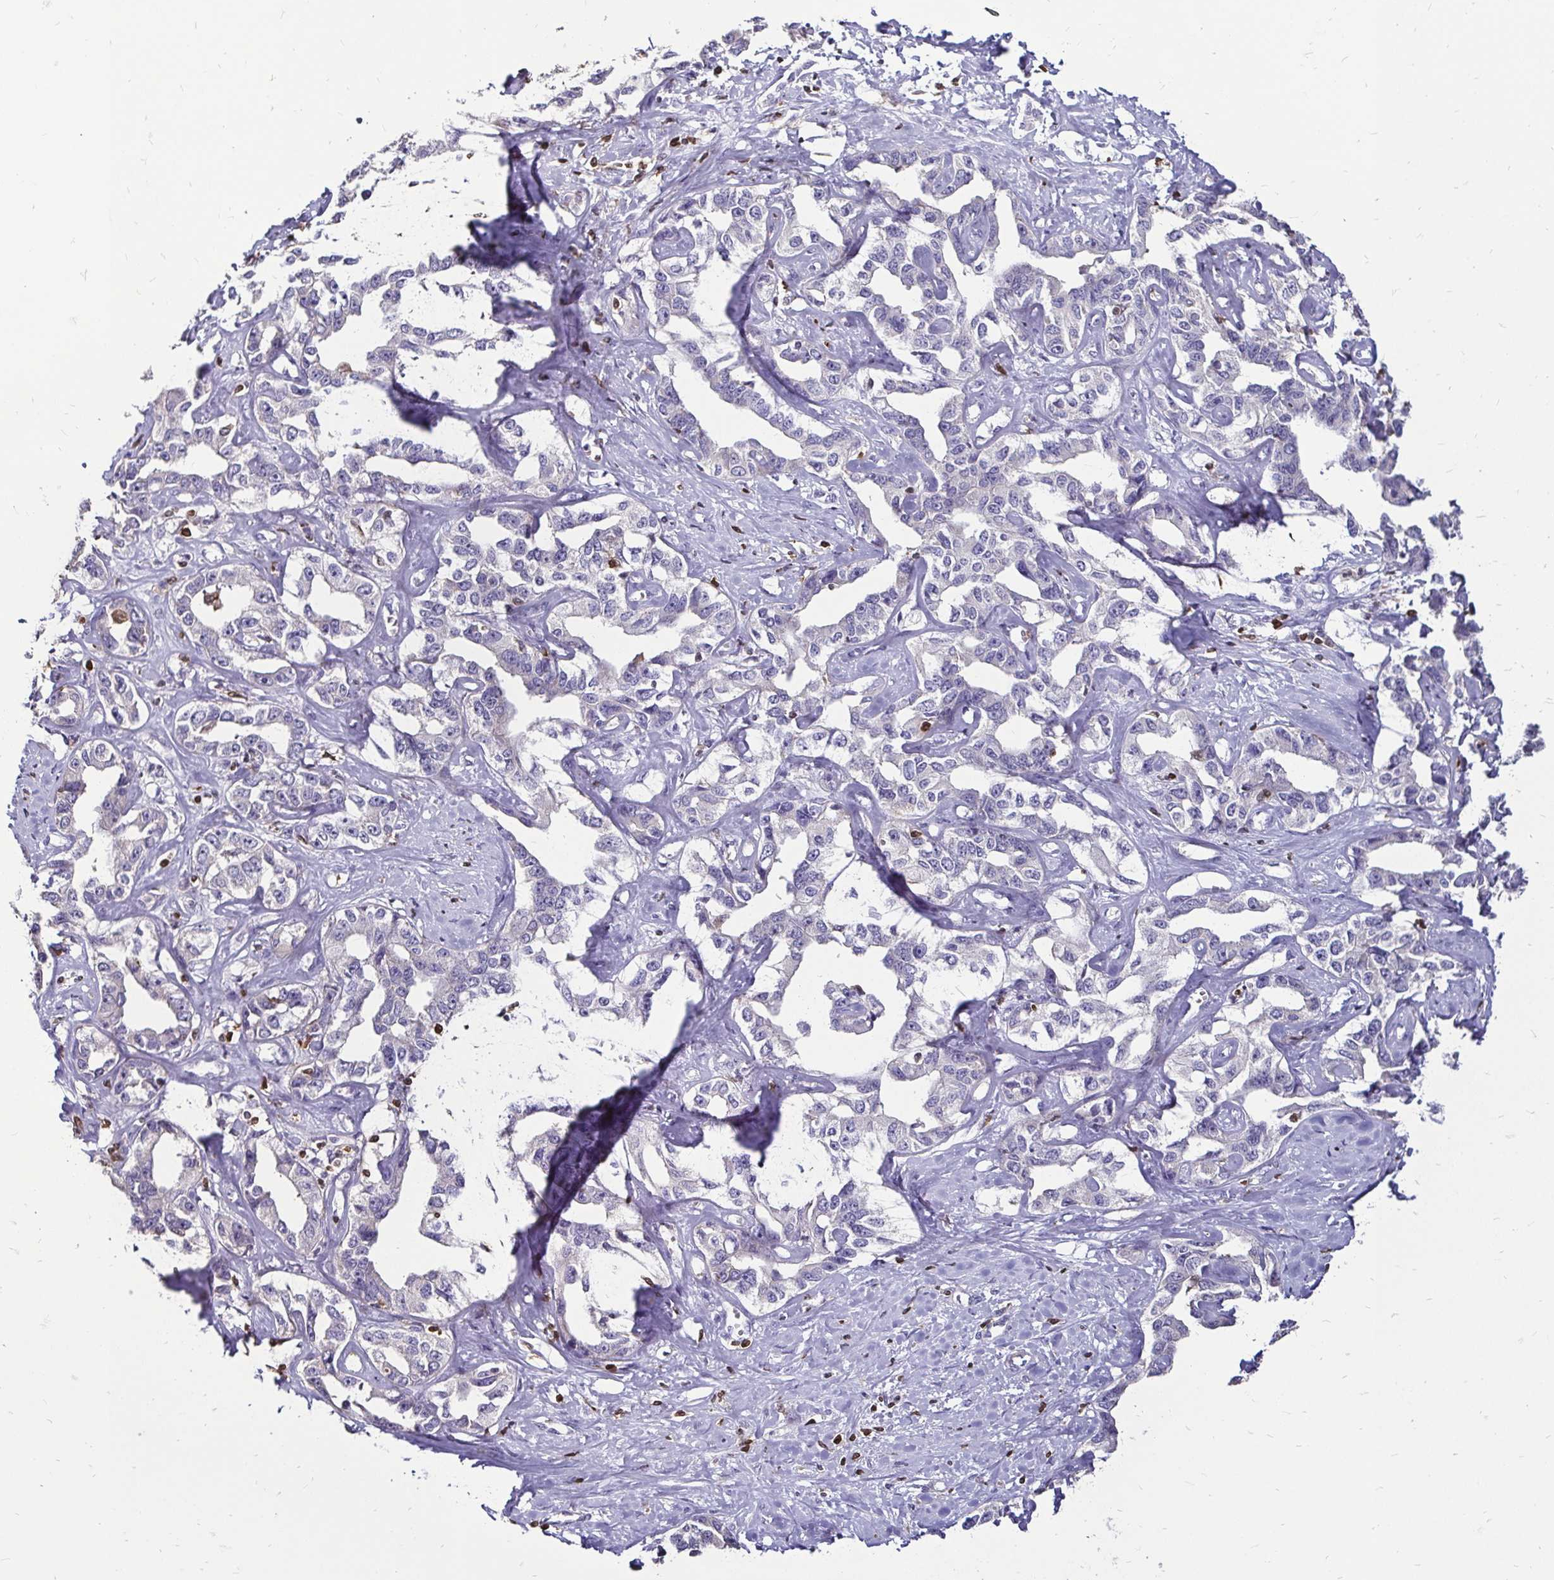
{"staining": {"intensity": "negative", "quantity": "none", "location": "none"}, "tissue": "liver cancer", "cell_type": "Tumor cells", "image_type": "cancer", "snomed": [{"axis": "morphology", "description": "Cholangiocarcinoma"}, {"axis": "topography", "description": "Liver"}], "caption": "A micrograph of liver cholangiocarcinoma stained for a protein reveals no brown staining in tumor cells.", "gene": "ZFP1", "patient": {"sex": "male", "age": 59}}